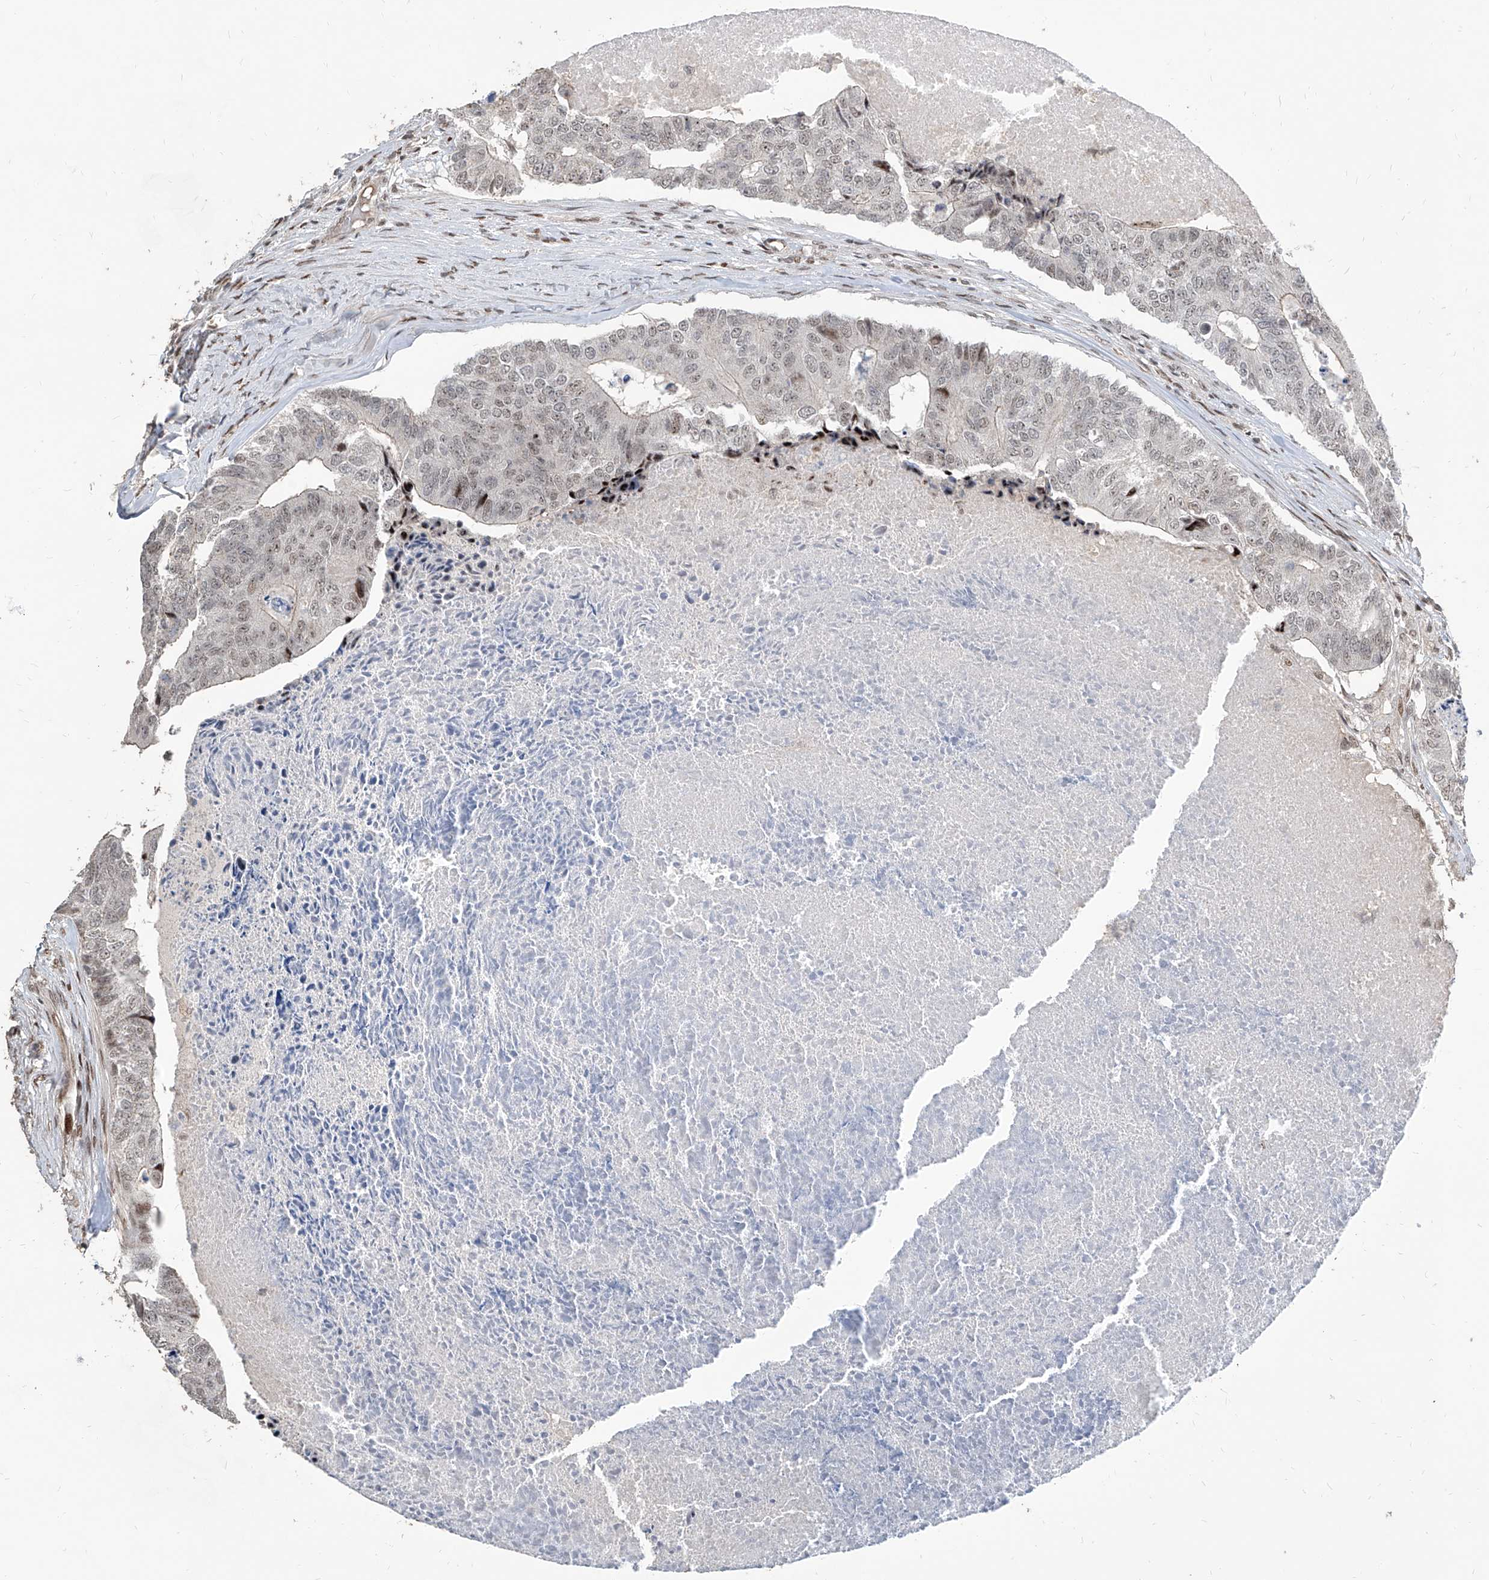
{"staining": {"intensity": "weak", "quantity": ">75%", "location": "nuclear"}, "tissue": "colorectal cancer", "cell_type": "Tumor cells", "image_type": "cancer", "snomed": [{"axis": "morphology", "description": "Adenocarcinoma, NOS"}, {"axis": "topography", "description": "Colon"}], "caption": "Colorectal adenocarcinoma stained for a protein shows weak nuclear positivity in tumor cells.", "gene": "IRF2", "patient": {"sex": "female", "age": 67}}